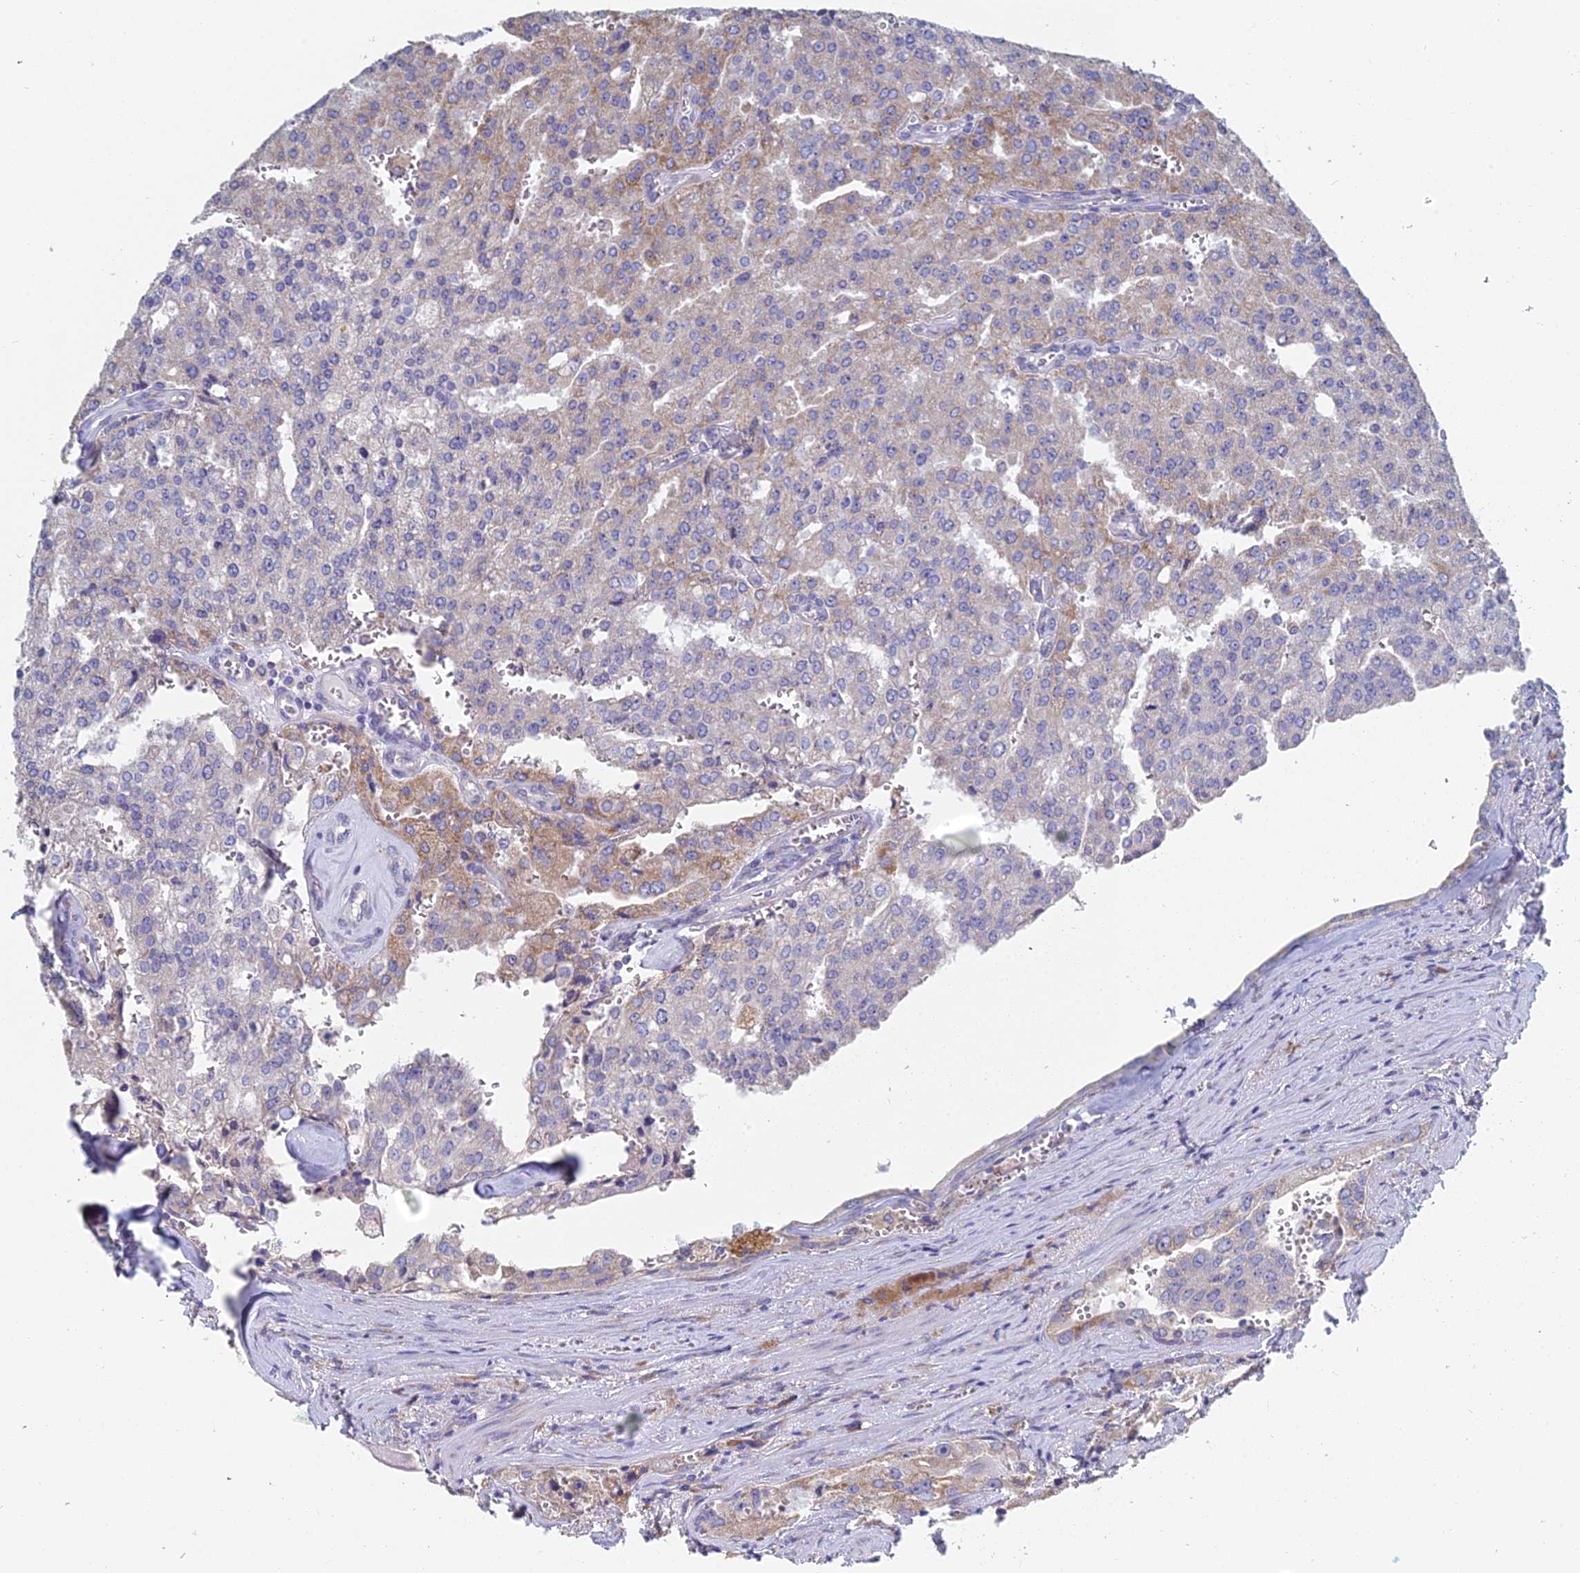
{"staining": {"intensity": "weak", "quantity": "<25%", "location": "cytoplasmic/membranous"}, "tissue": "prostate cancer", "cell_type": "Tumor cells", "image_type": "cancer", "snomed": [{"axis": "morphology", "description": "Adenocarcinoma, High grade"}, {"axis": "topography", "description": "Prostate"}], "caption": "Prostate cancer was stained to show a protein in brown. There is no significant staining in tumor cells. The staining is performed using DAB (3,3'-diaminobenzidine) brown chromogen with nuclei counter-stained in using hematoxylin.", "gene": "CRACR2B", "patient": {"sex": "male", "age": 68}}